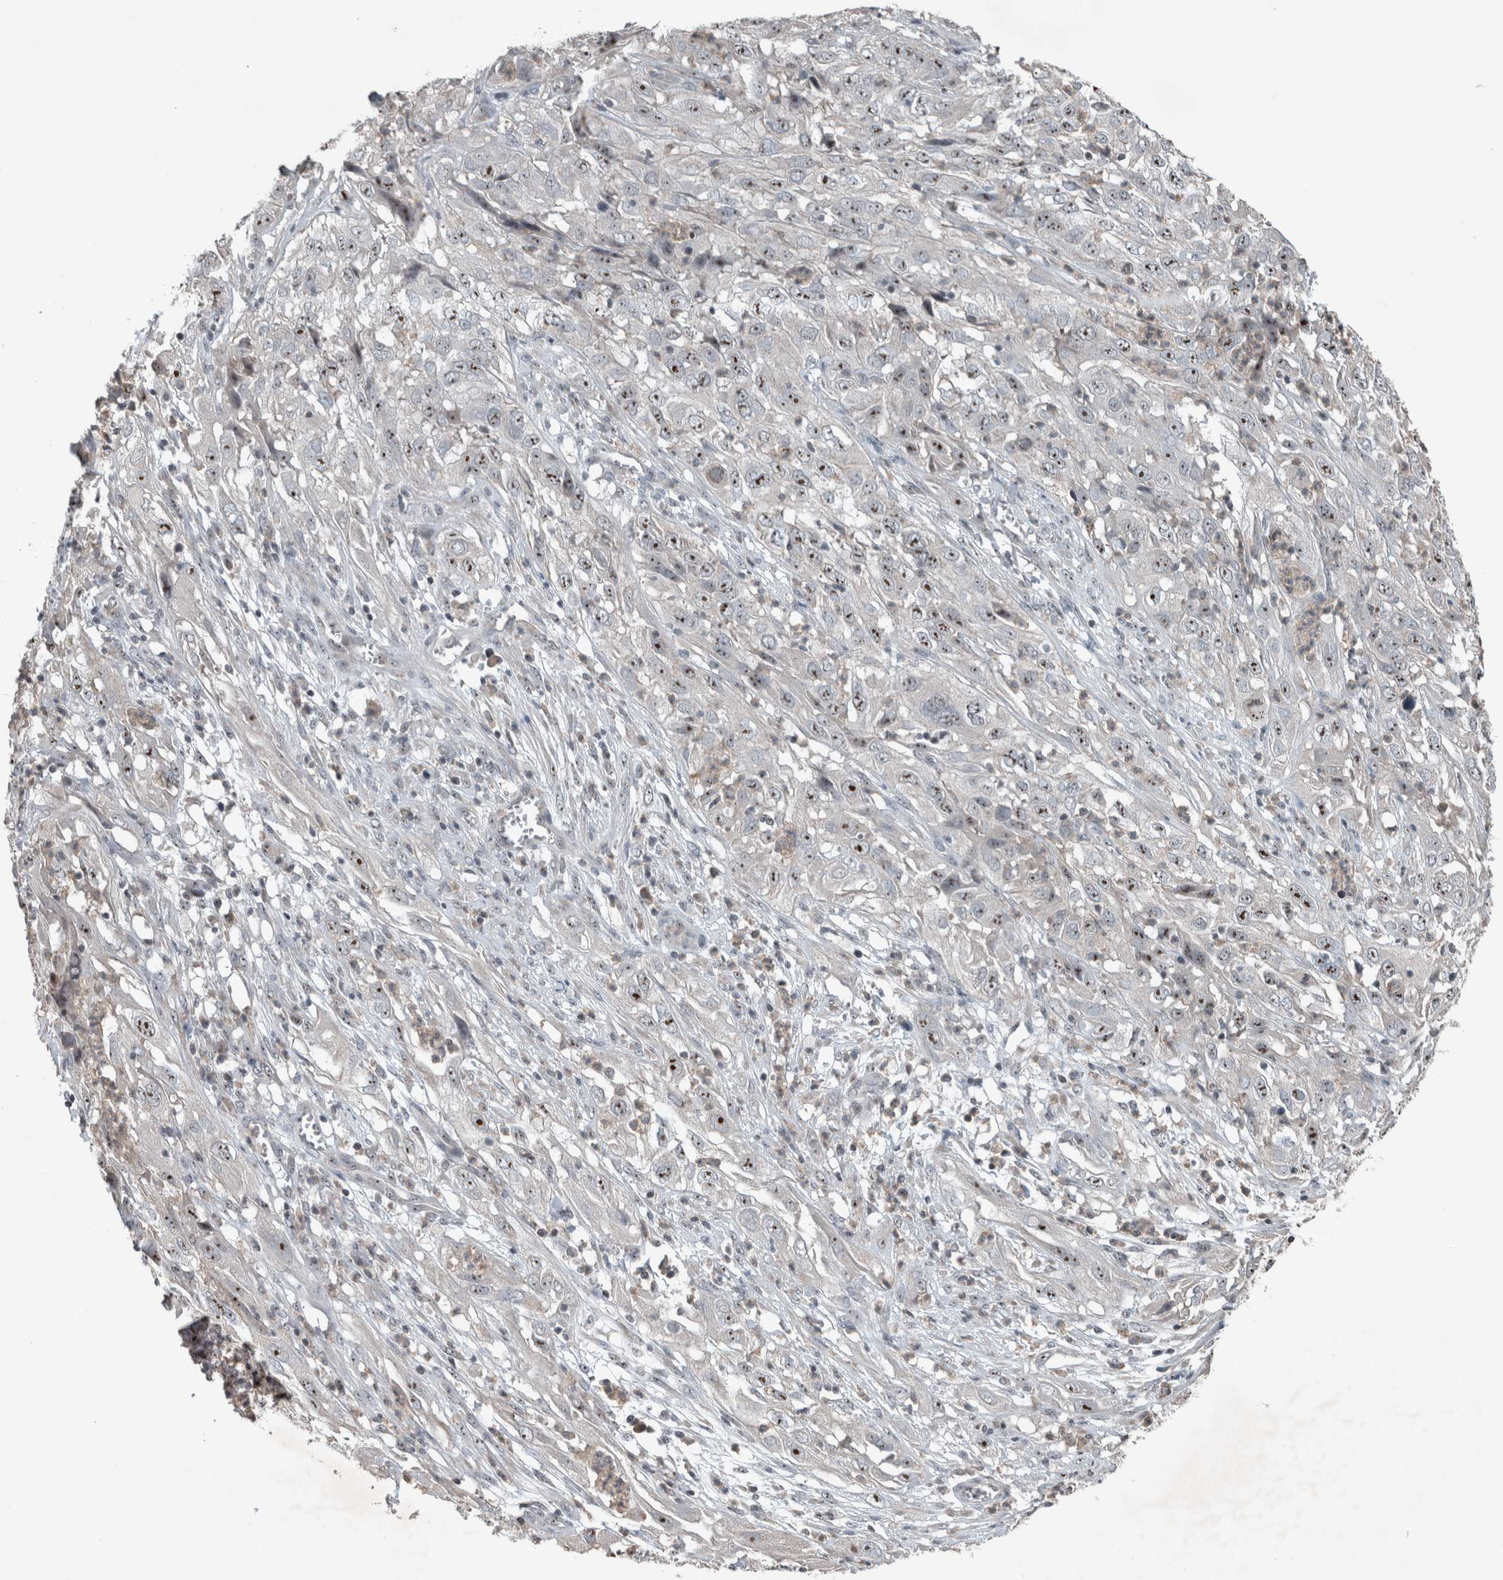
{"staining": {"intensity": "strong", "quantity": ">75%", "location": "nuclear"}, "tissue": "cervical cancer", "cell_type": "Tumor cells", "image_type": "cancer", "snomed": [{"axis": "morphology", "description": "Squamous cell carcinoma, NOS"}, {"axis": "topography", "description": "Cervix"}], "caption": "Protein staining by IHC demonstrates strong nuclear expression in about >75% of tumor cells in cervical squamous cell carcinoma. (Stains: DAB (3,3'-diaminobenzidine) in brown, nuclei in blue, Microscopy: brightfield microscopy at high magnification).", "gene": "RPF1", "patient": {"sex": "female", "age": 32}}